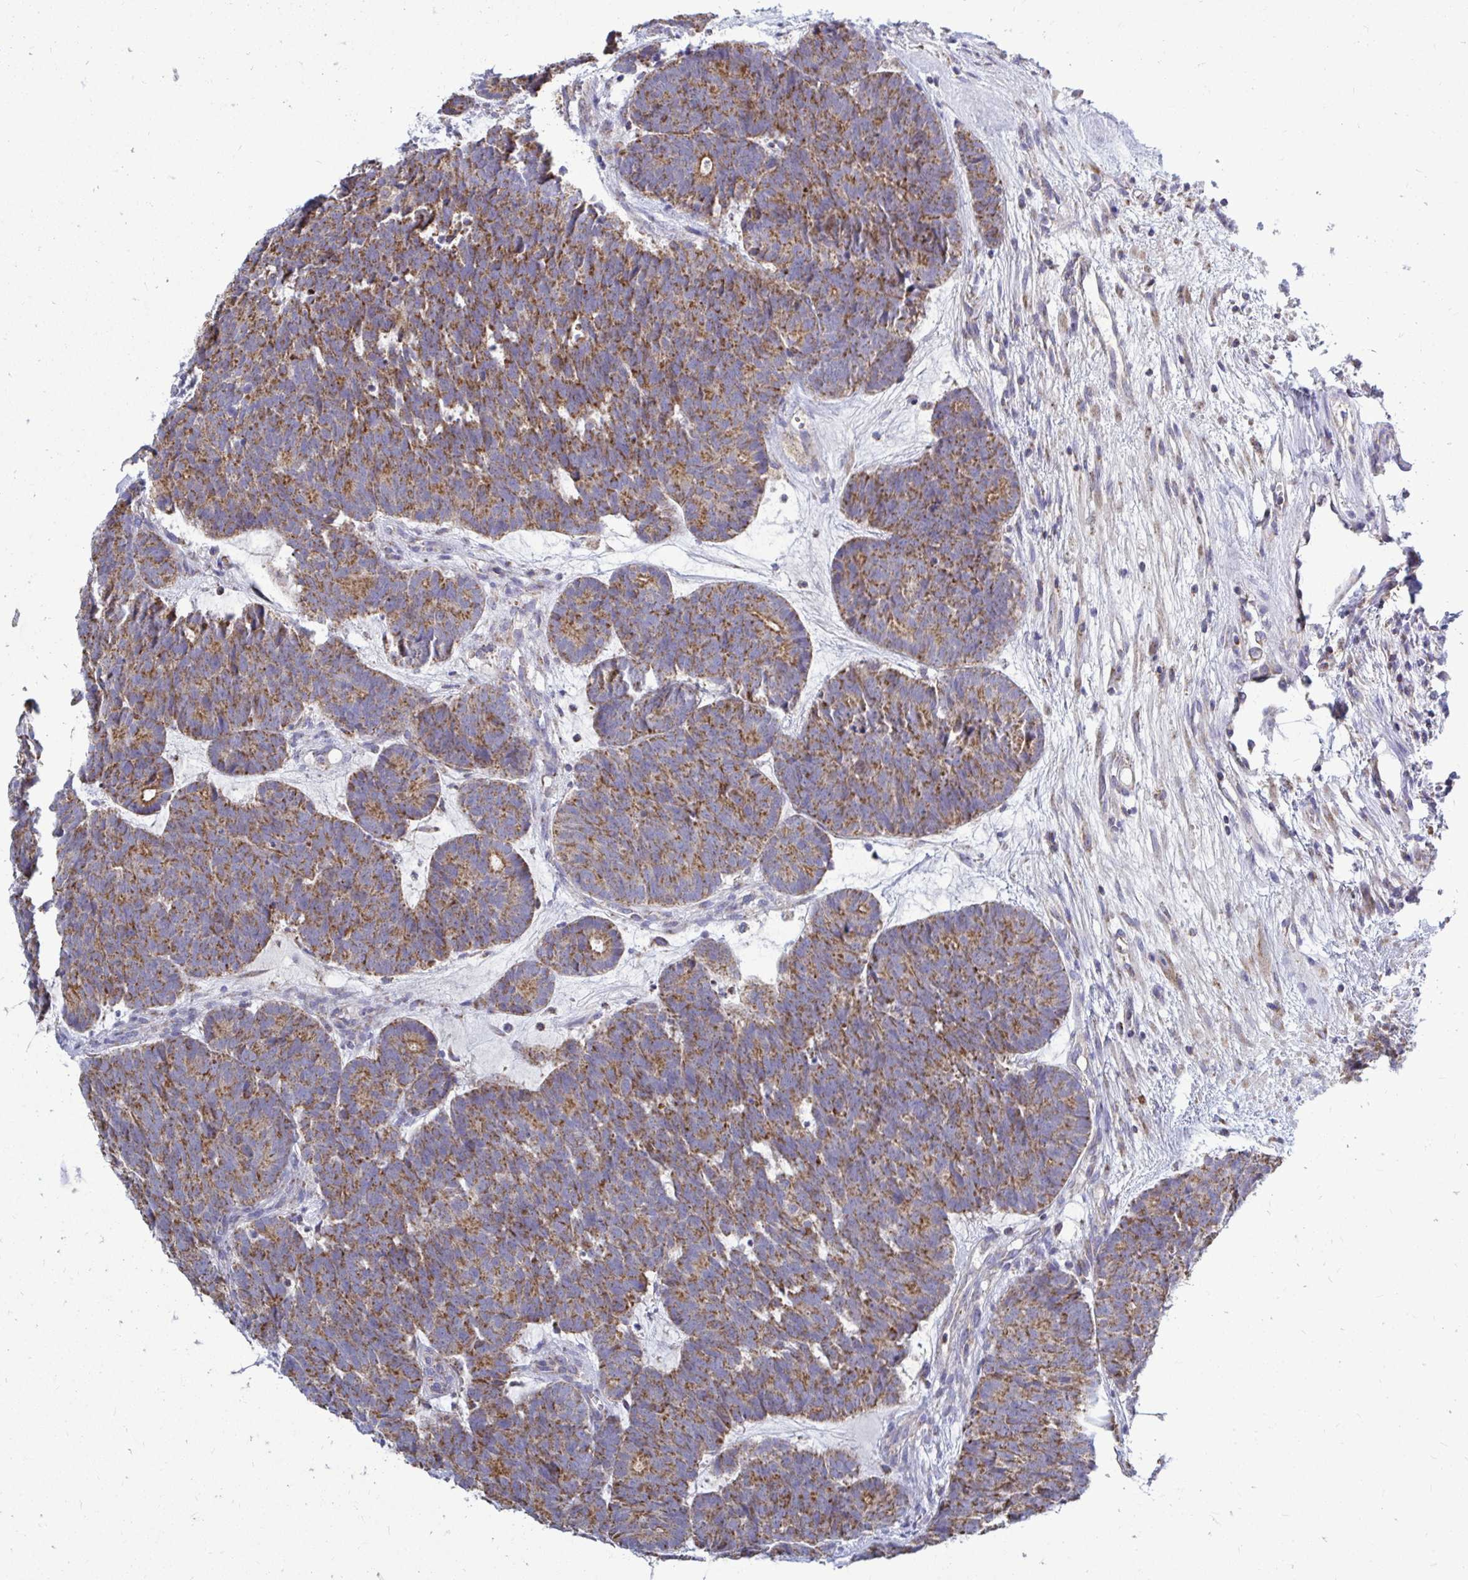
{"staining": {"intensity": "moderate", "quantity": ">75%", "location": "cytoplasmic/membranous"}, "tissue": "head and neck cancer", "cell_type": "Tumor cells", "image_type": "cancer", "snomed": [{"axis": "morphology", "description": "Adenocarcinoma, NOS"}, {"axis": "topography", "description": "Head-Neck"}], "caption": "Head and neck cancer (adenocarcinoma) stained with DAB (3,3'-diaminobenzidine) immunohistochemistry (IHC) exhibits medium levels of moderate cytoplasmic/membranous expression in approximately >75% of tumor cells.", "gene": "OR10R2", "patient": {"sex": "female", "age": 81}}